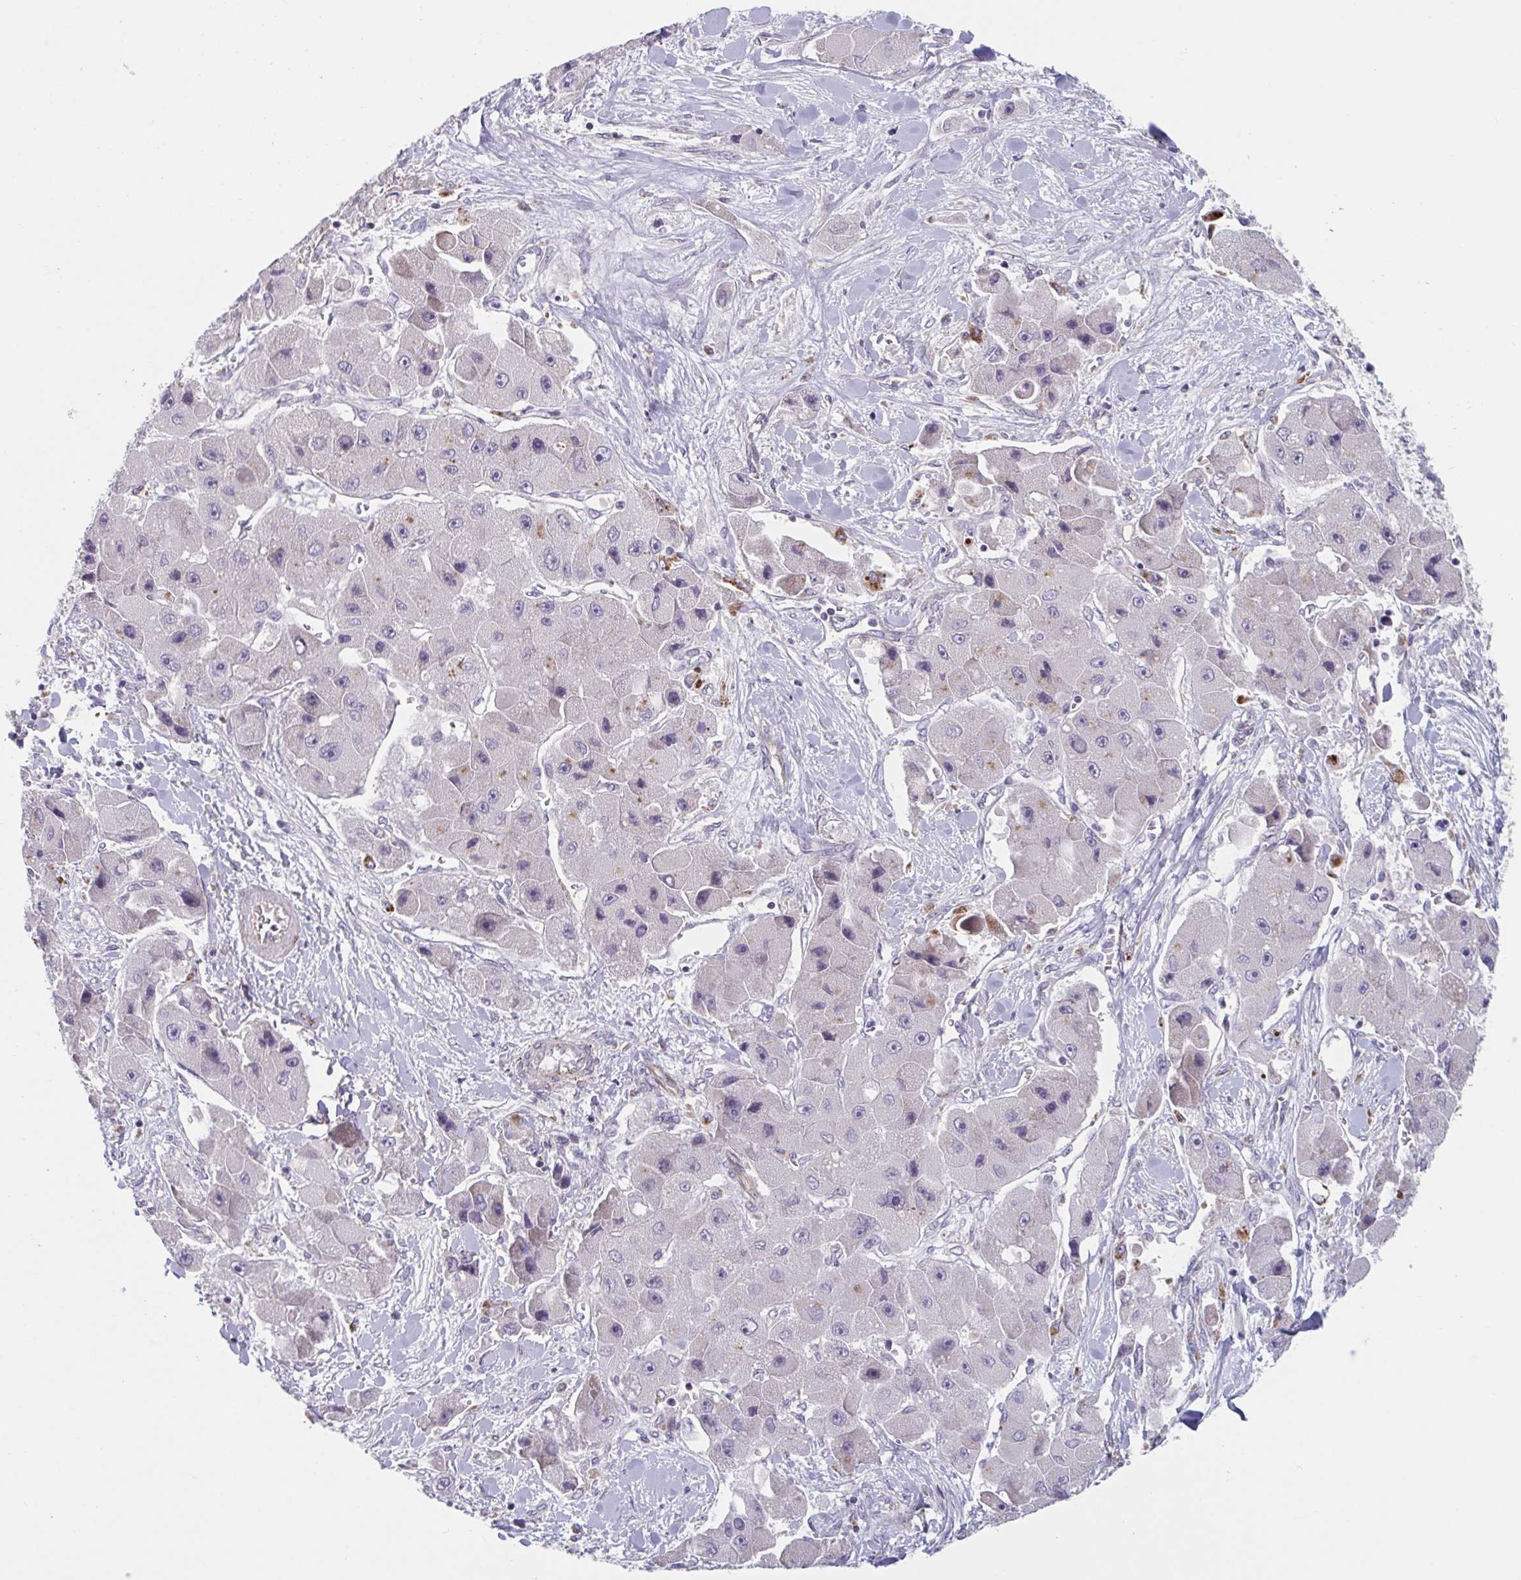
{"staining": {"intensity": "negative", "quantity": "none", "location": "none"}, "tissue": "liver cancer", "cell_type": "Tumor cells", "image_type": "cancer", "snomed": [{"axis": "morphology", "description": "Carcinoma, Hepatocellular, NOS"}, {"axis": "topography", "description": "Liver"}], "caption": "Liver cancer (hepatocellular carcinoma) was stained to show a protein in brown. There is no significant positivity in tumor cells.", "gene": "TNFSF10", "patient": {"sex": "male", "age": 24}}